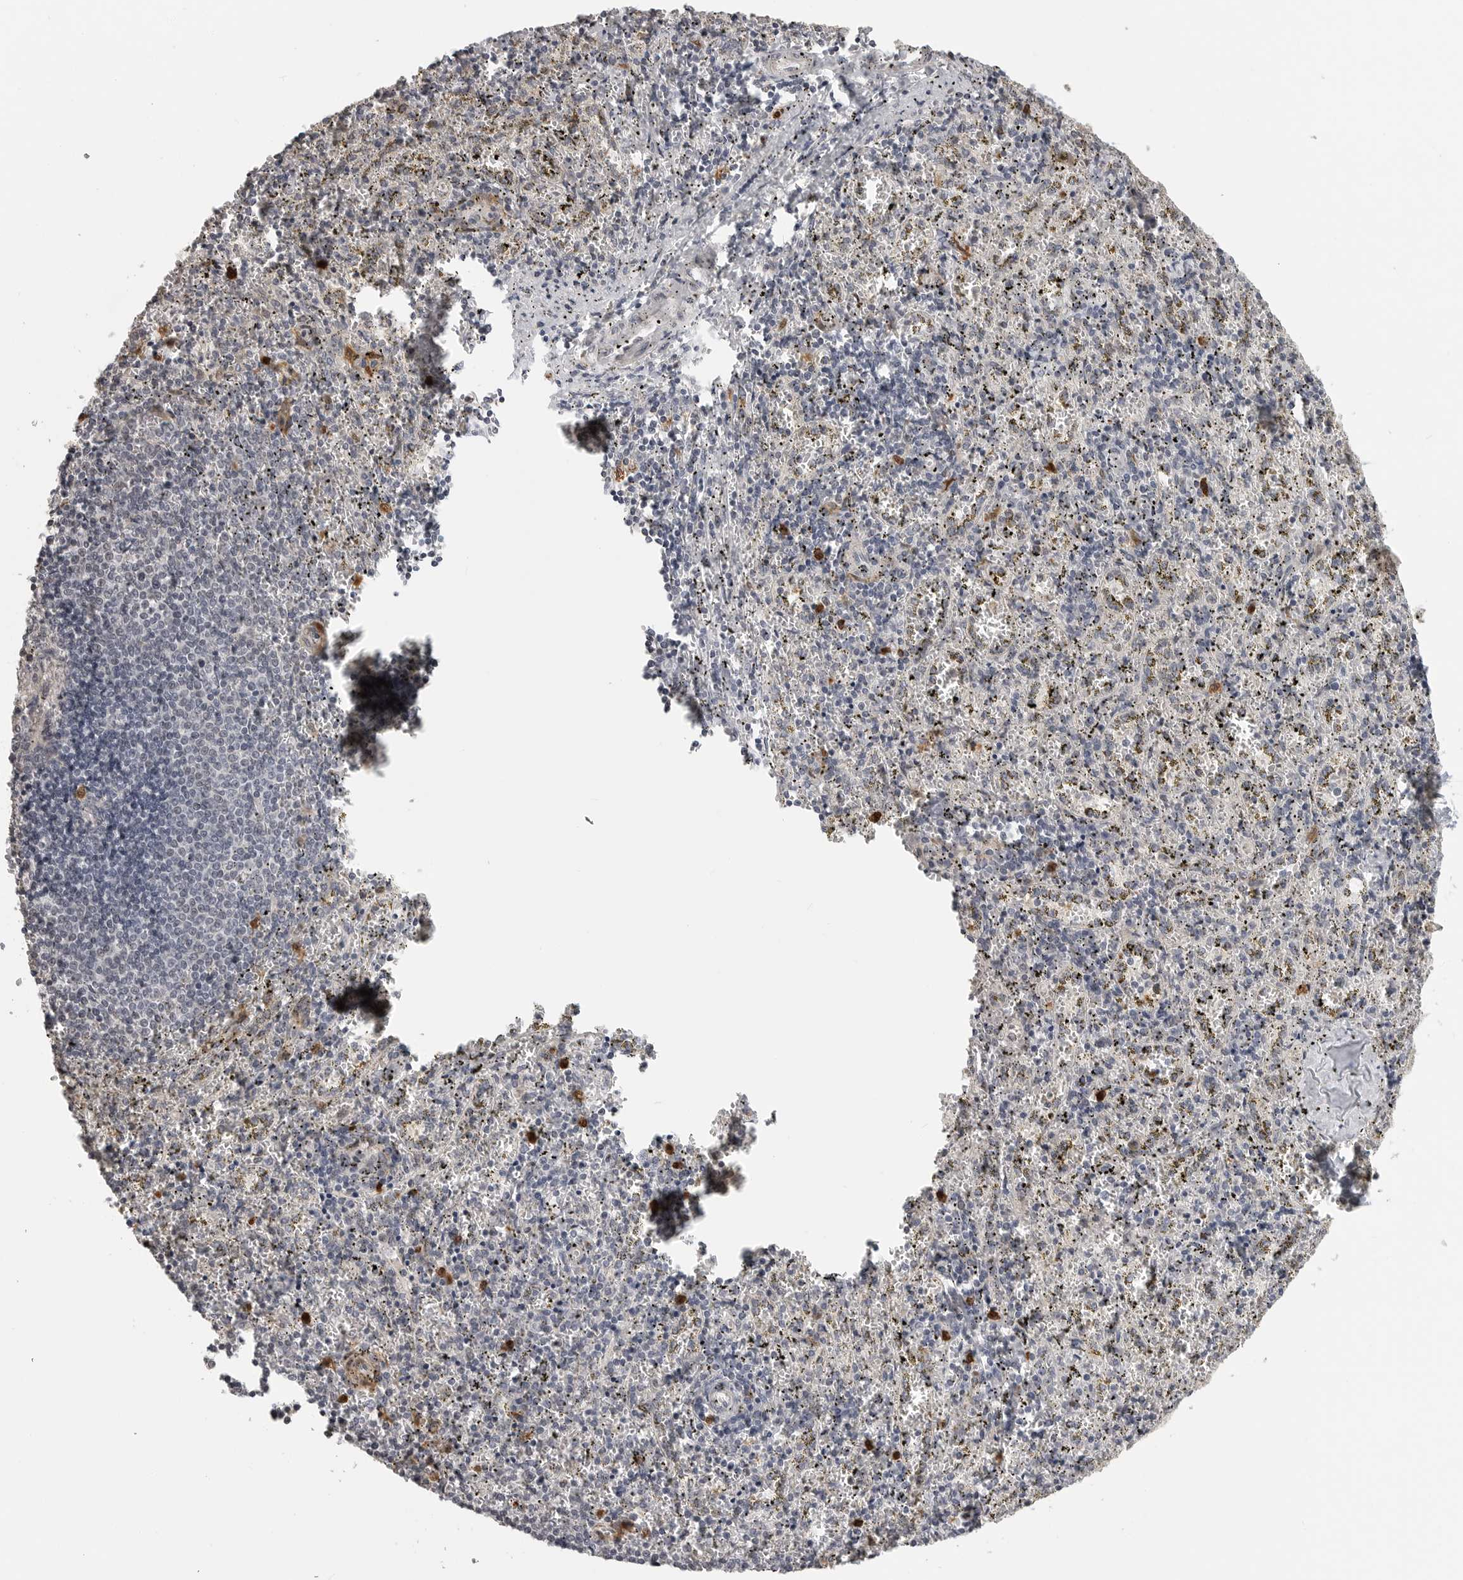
{"staining": {"intensity": "moderate", "quantity": "<25%", "location": "cytoplasmic/membranous"}, "tissue": "spleen", "cell_type": "Cells in red pulp", "image_type": "normal", "snomed": [{"axis": "morphology", "description": "Normal tissue, NOS"}, {"axis": "topography", "description": "Spleen"}], "caption": "A brown stain highlights moderate cytoplasmic/membranous expression of a protein in cells in red pulp of unremarkable human spleen. The staining is performed using DAB (3,3'-diaminobenzidine) brown chromogen to label protein expression. The nuclei are counter-stained blue using hematoxylin.", "gene": "IDO1", "patient": {"sex": "male", "age": 11}}